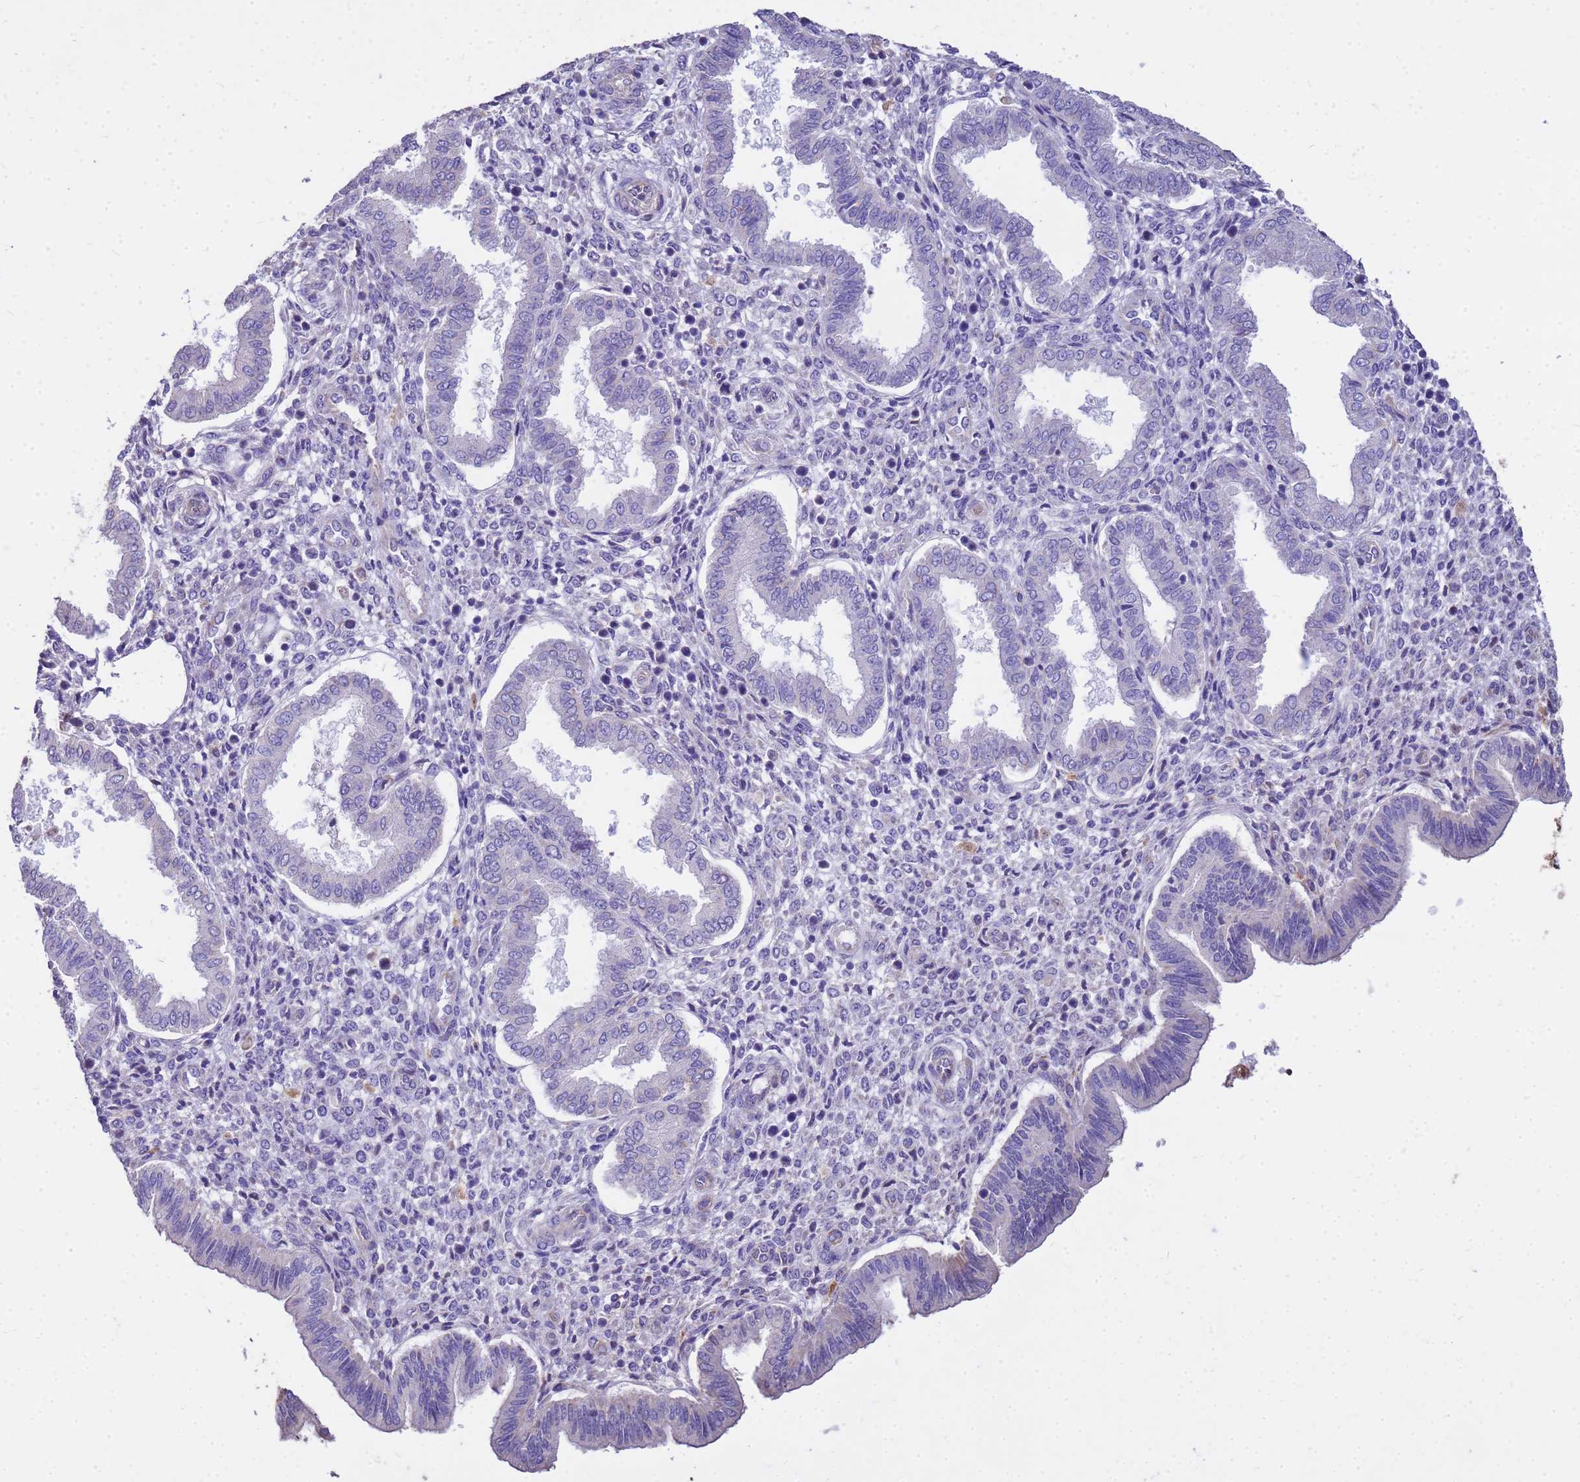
{"staining": {"intensity": "negative", "quantity": "none", "location": "none"}, "tissue": "endometrium", "cell_type": "Cells in endometrial stroma", "image_type": "normal", "snomed": [{"axis": "morphology", "description": "Normal tissue, NOS"}, {"axis": "topography", "description": "Endometrium"}], "caption": "An image of human endometrium is negative for staining in cells in endometrial stroma. (DAB IHC with hematoxylin counter stain).", "gene": "TCEAL3", "patient": {"sex": "female", "age": 24}}